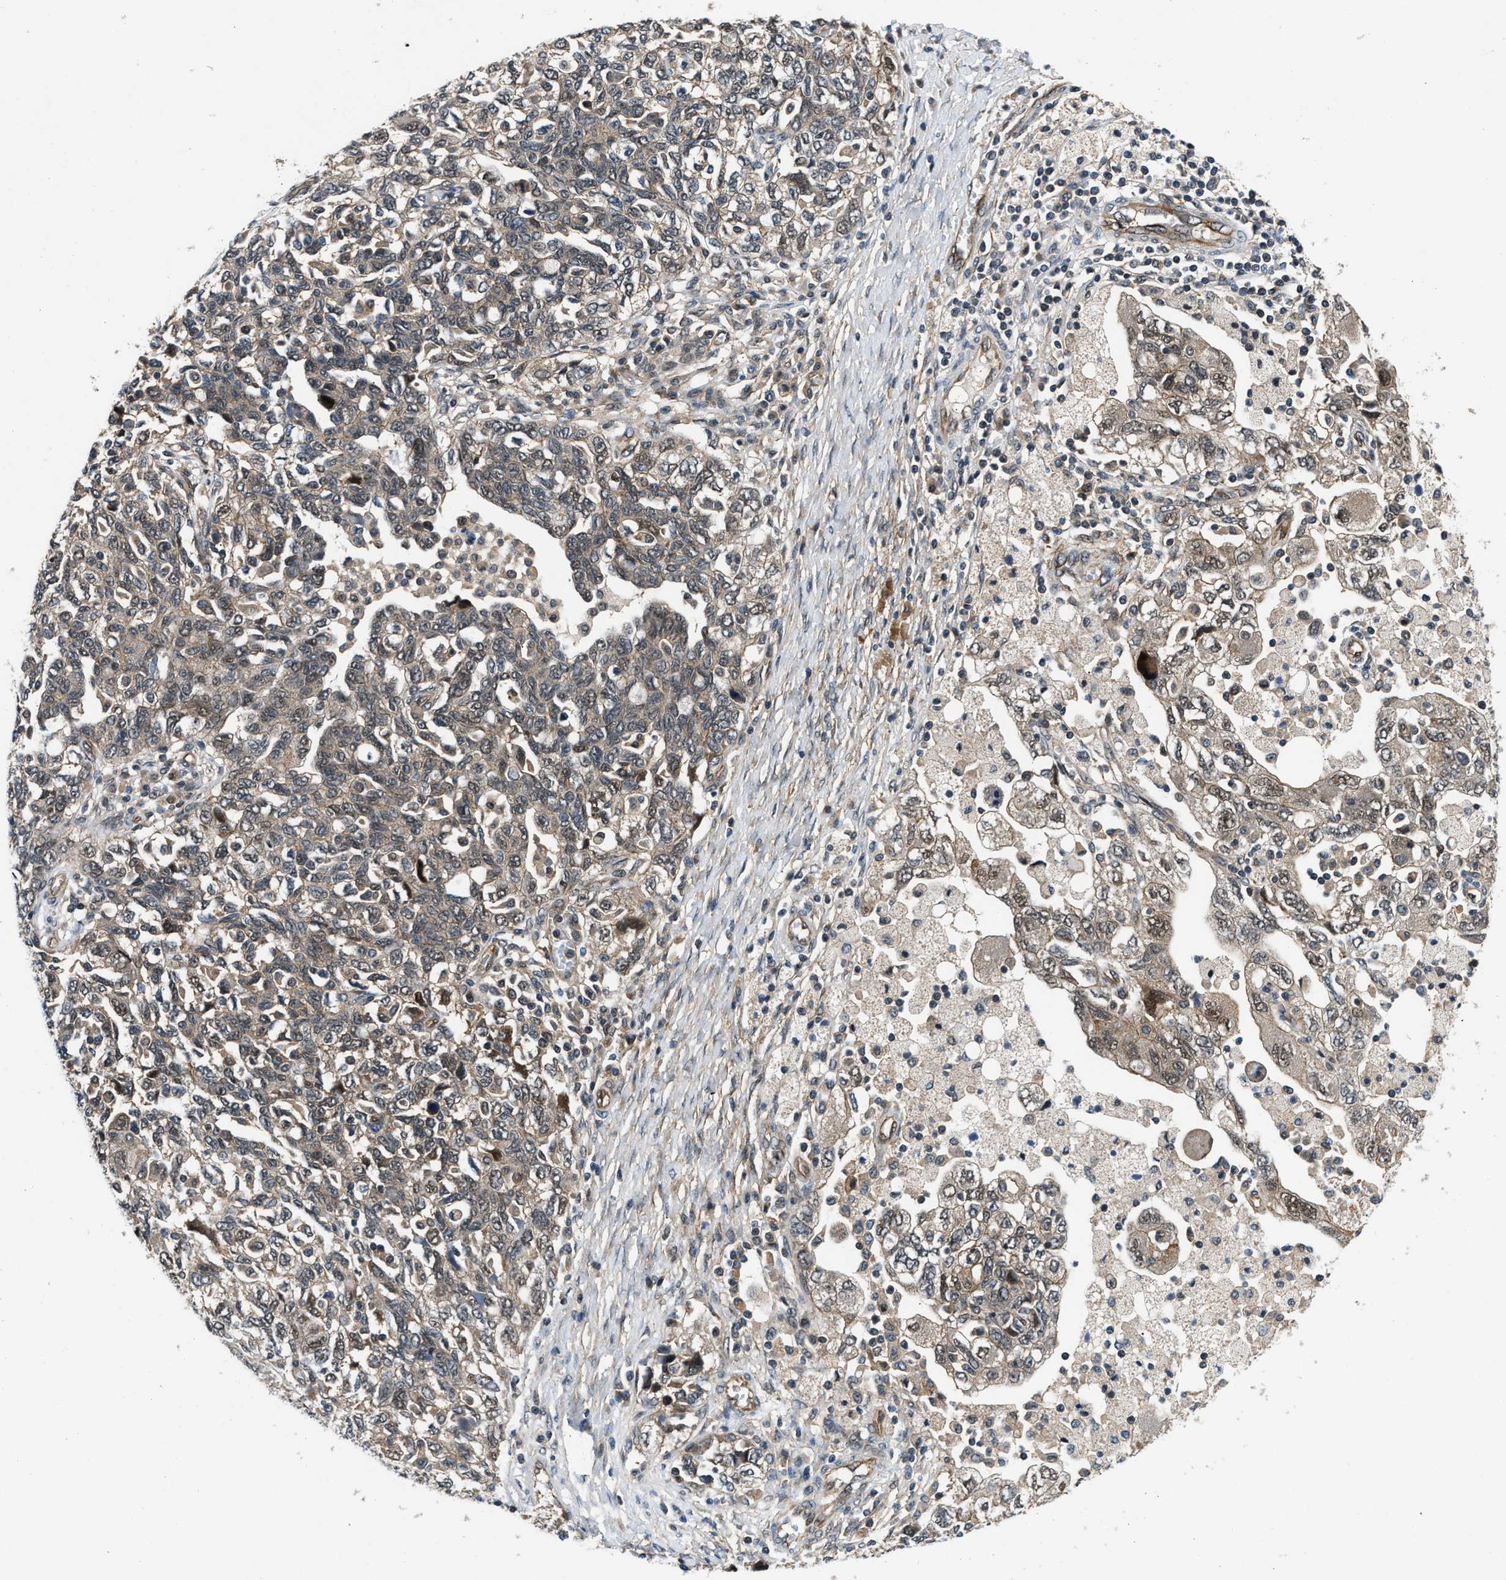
{"staining": {"intensity": "weak", "quantity": ">75%", "location": "cytoplasmic/membranous"}, "tissue": "ovarian cancer", "cell_type": "Tumor cells", "image_type": "cancer", "snomed": [{"axis": "morphology", "description": "Carcinoma, NOS"}, {"axis": "morphology", "description": "Cystadenocarcinoma, serous, NOS"}, {"axis": "topography", "description": "Ovary"}], "caption": "IHC image of human ovarian carcinoma stained for a protein (brown), which exhibits low levels of weak cytoplasmic/membranous positivity in about >75% of tumor cells.", "gene": "COPS2", "patient": {"sex": "female", "age": 69}}